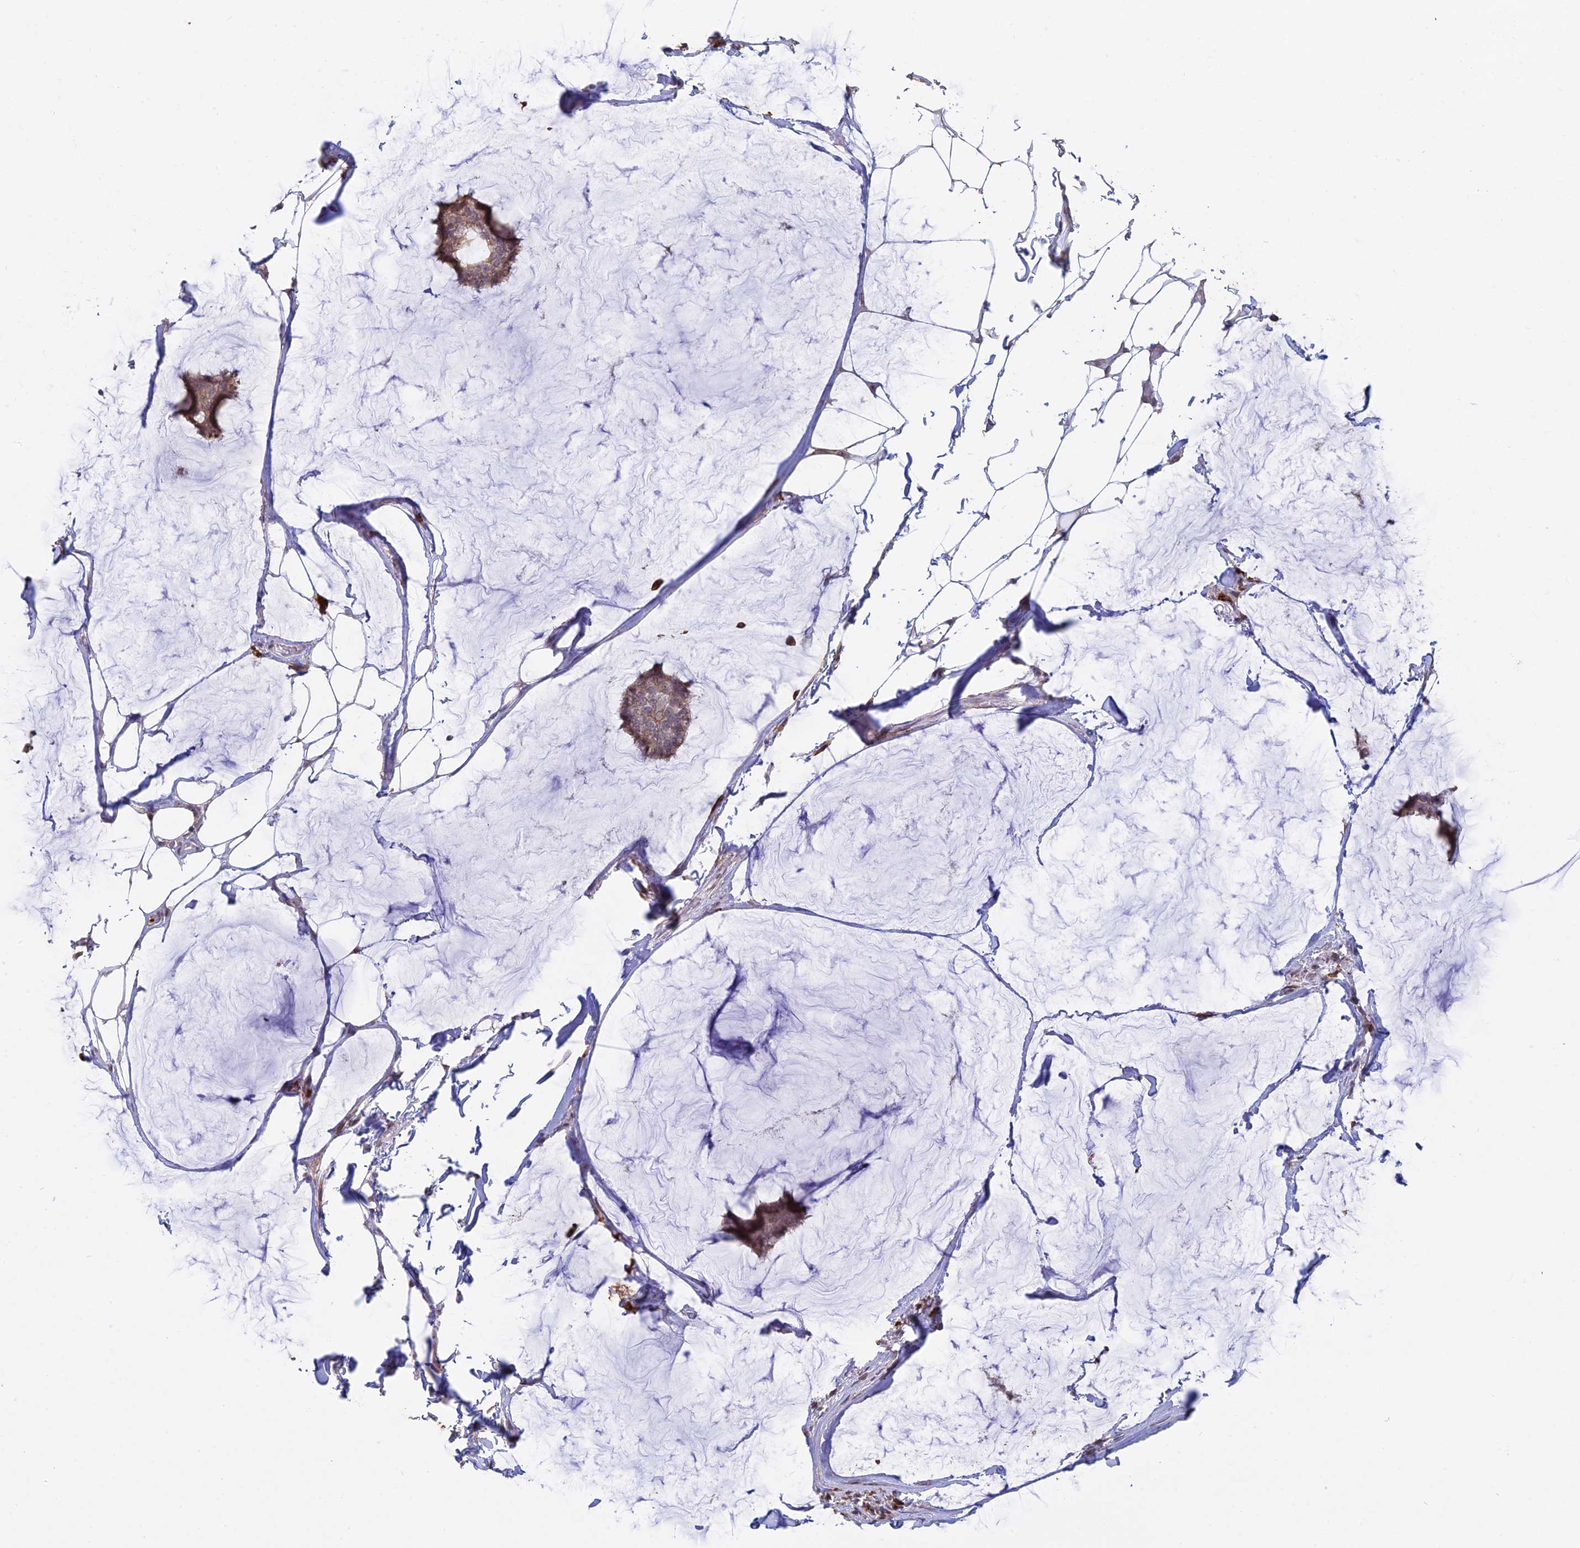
{"staining": {"intensity": "weak", "quantity": ">75%", "location": "cytoplasmic/membranous"}, "tissue": "breast cancer", "cell_type": "Tumor cells", "image_type": "cancer", "snomed": [{"axis": "morphology", "description": "Duct carcinoma"}, {"axis": "topography", "description": "Breast"}], "caption": "A micrograph showing weak cytoplasmic/membranous staining in approximately >75% of tumor cells in breast cancer, as visualized by brown immunohistochemical staining.", "gene": "APOBR", "patient": {"sex": "female", "age": 93}}